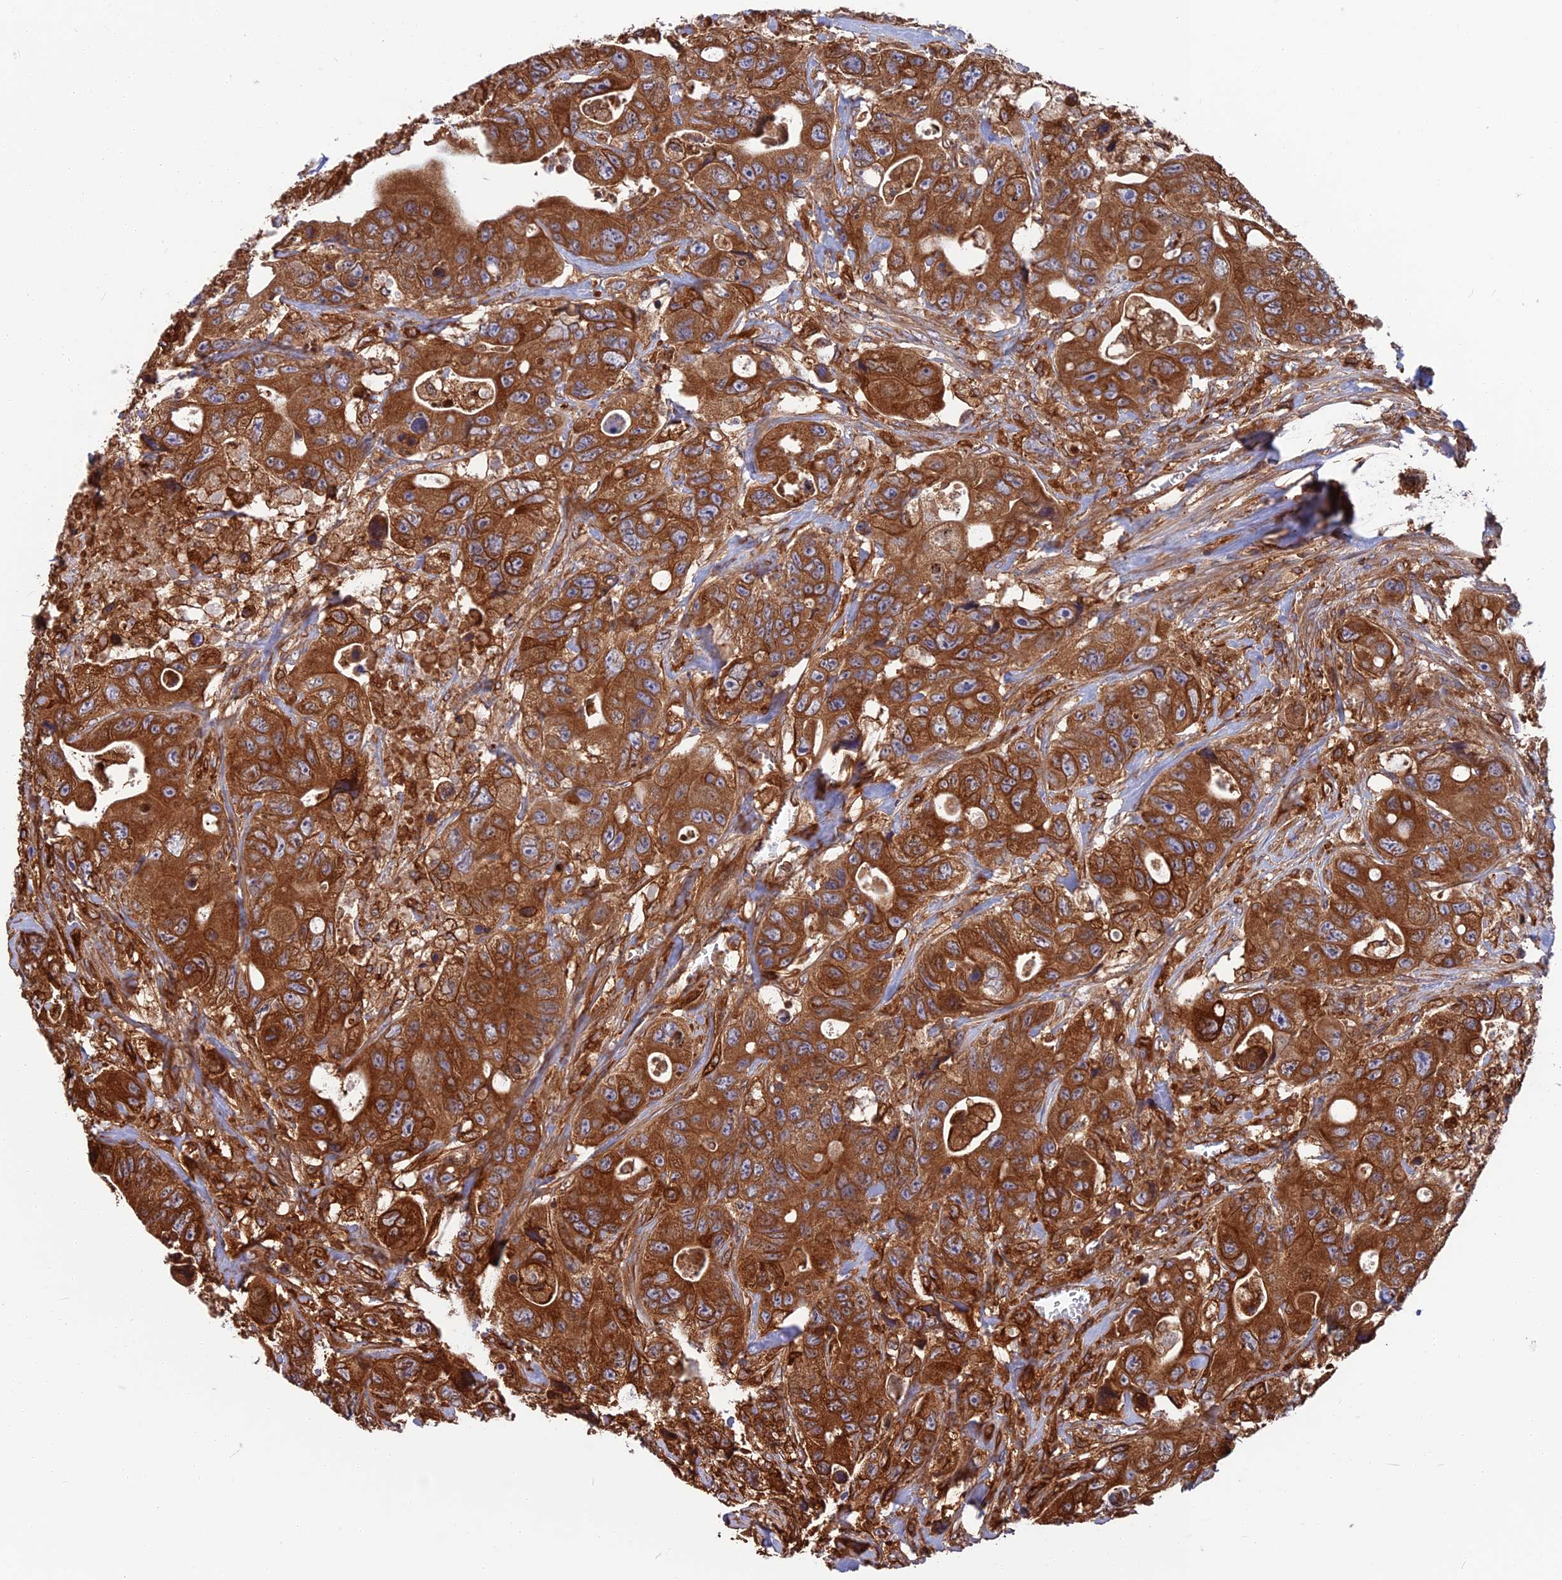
{"staining": {"intensity": "strong", "quantity": ">75%", "location": "cytoplasmic/membranous"}, "tissue": "colorectal cancer", "cell_type": "Tumor cells", "image_type": "cancer", "snomed": [{"axis": "morphology", "description": "Adenocarcinoma, NOS"}, {"axis": "topography", "description": "Colon"}], "caption": "The photomicrograph shows immunohistochemical staining of adenocarcinoma (colorectal). There is strong cytoplasmic/membranous positivity is seen in about >75% of tumor cells. (DAB IHC with brightfield microscopy, high magnification).", "gene": "WDR1", "patient": {"sex": "female", "age": 46}}